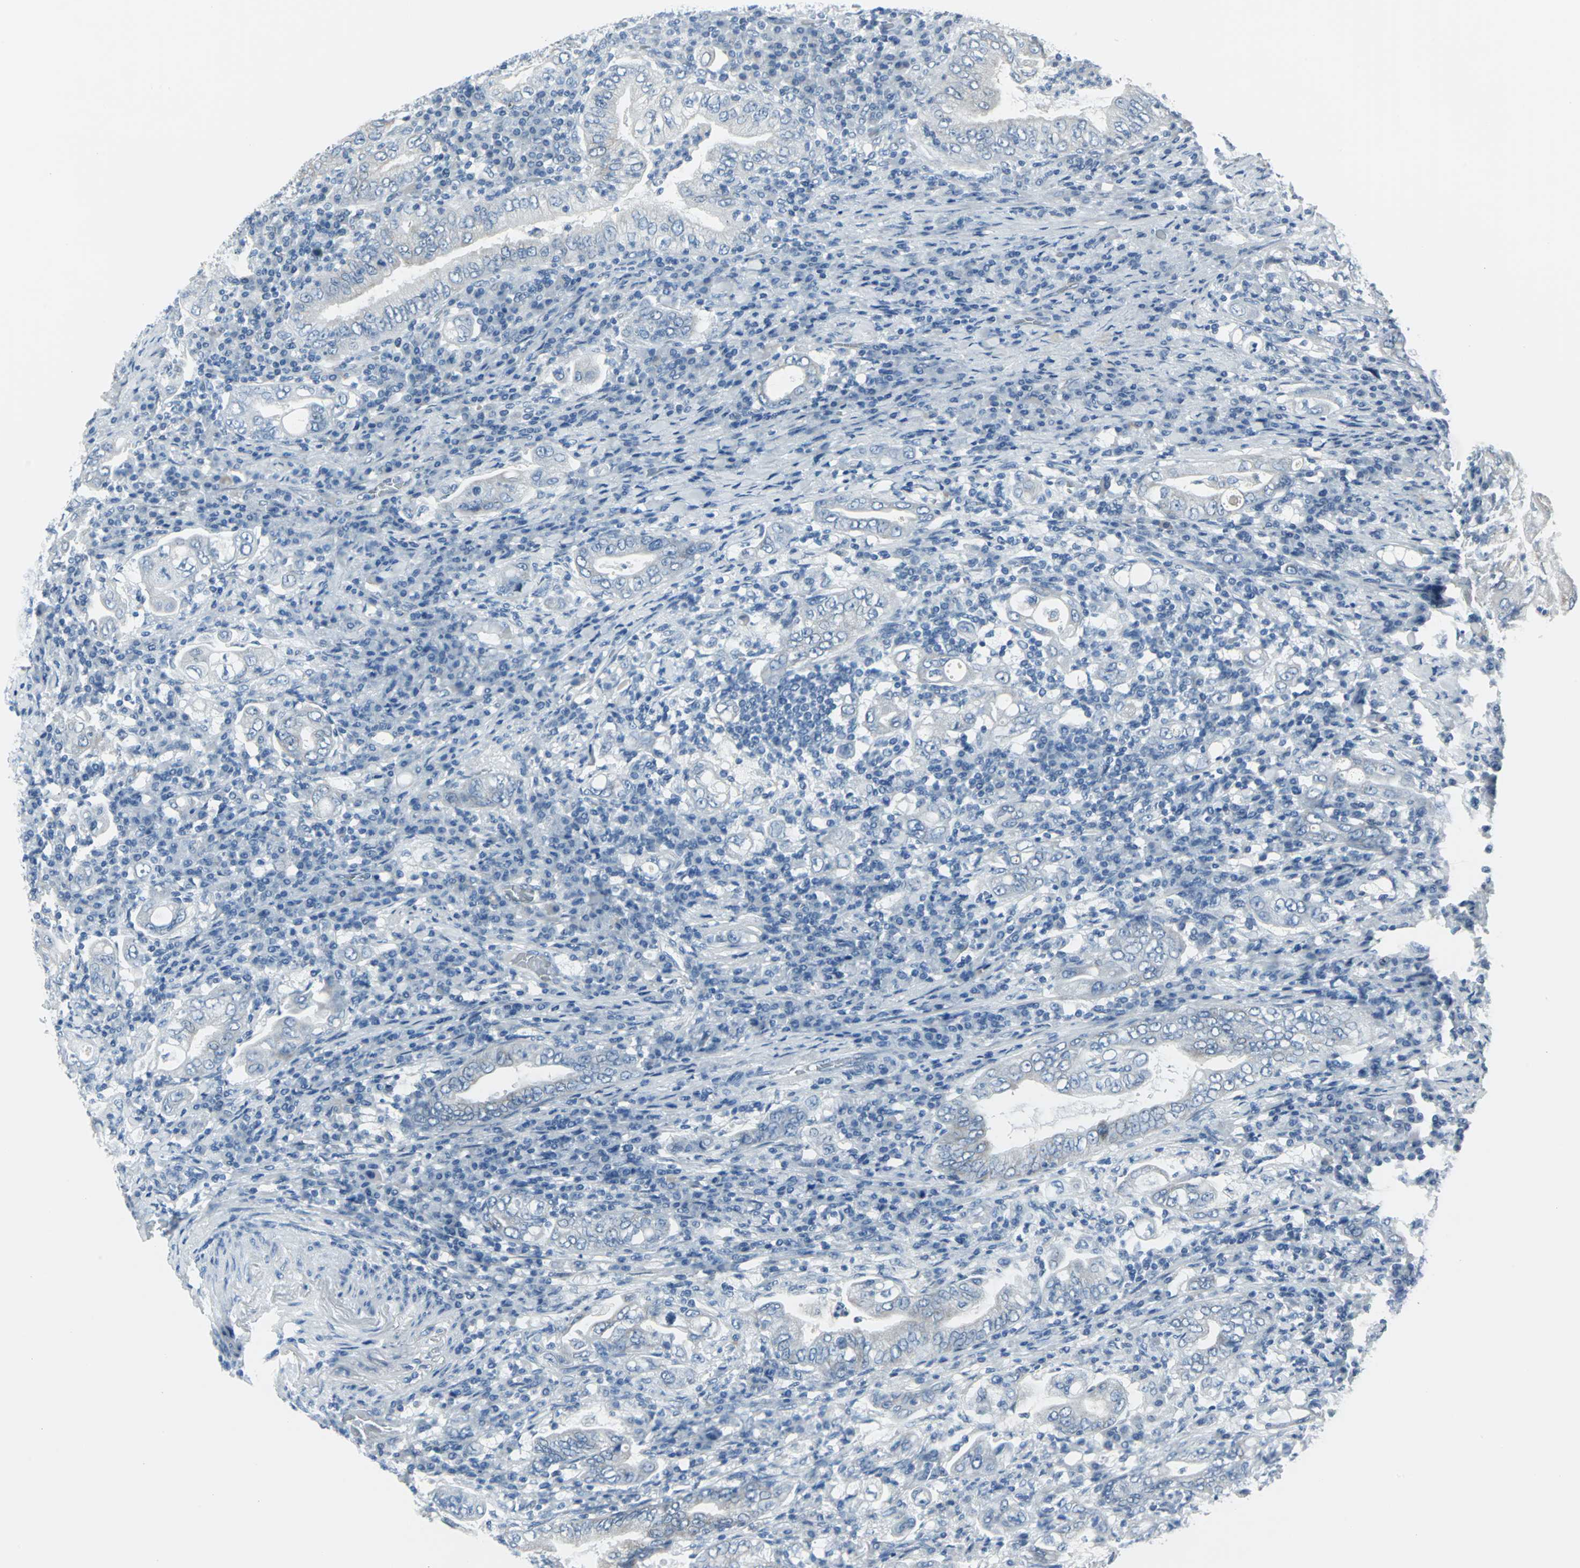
{"staining": {"intensity": "negative", "quantity": "none", "location": "none"}, "tissue": "stomach cancer", "cell_type": "Tumor cells", "image_type": "cancer", "snomed": [{"axis": "morphology", "description": "Normal tissue, NOS"}, {"axis": "morphology", "description": "Adenocarcinoma, NOS"}, {"axis": "topography", "description": "Esophagus"}, {"axis": "topography", "description": "Stomach, upper"}, {"axis": "topography", "description": "Peripheral nerve tissue"}], "caption": "Image shows no protein expression in tumor cells of stomach adenocarcinoma tissue.", "gene": "CYB5A", "patient": {"sex": "male", "age": 62}}